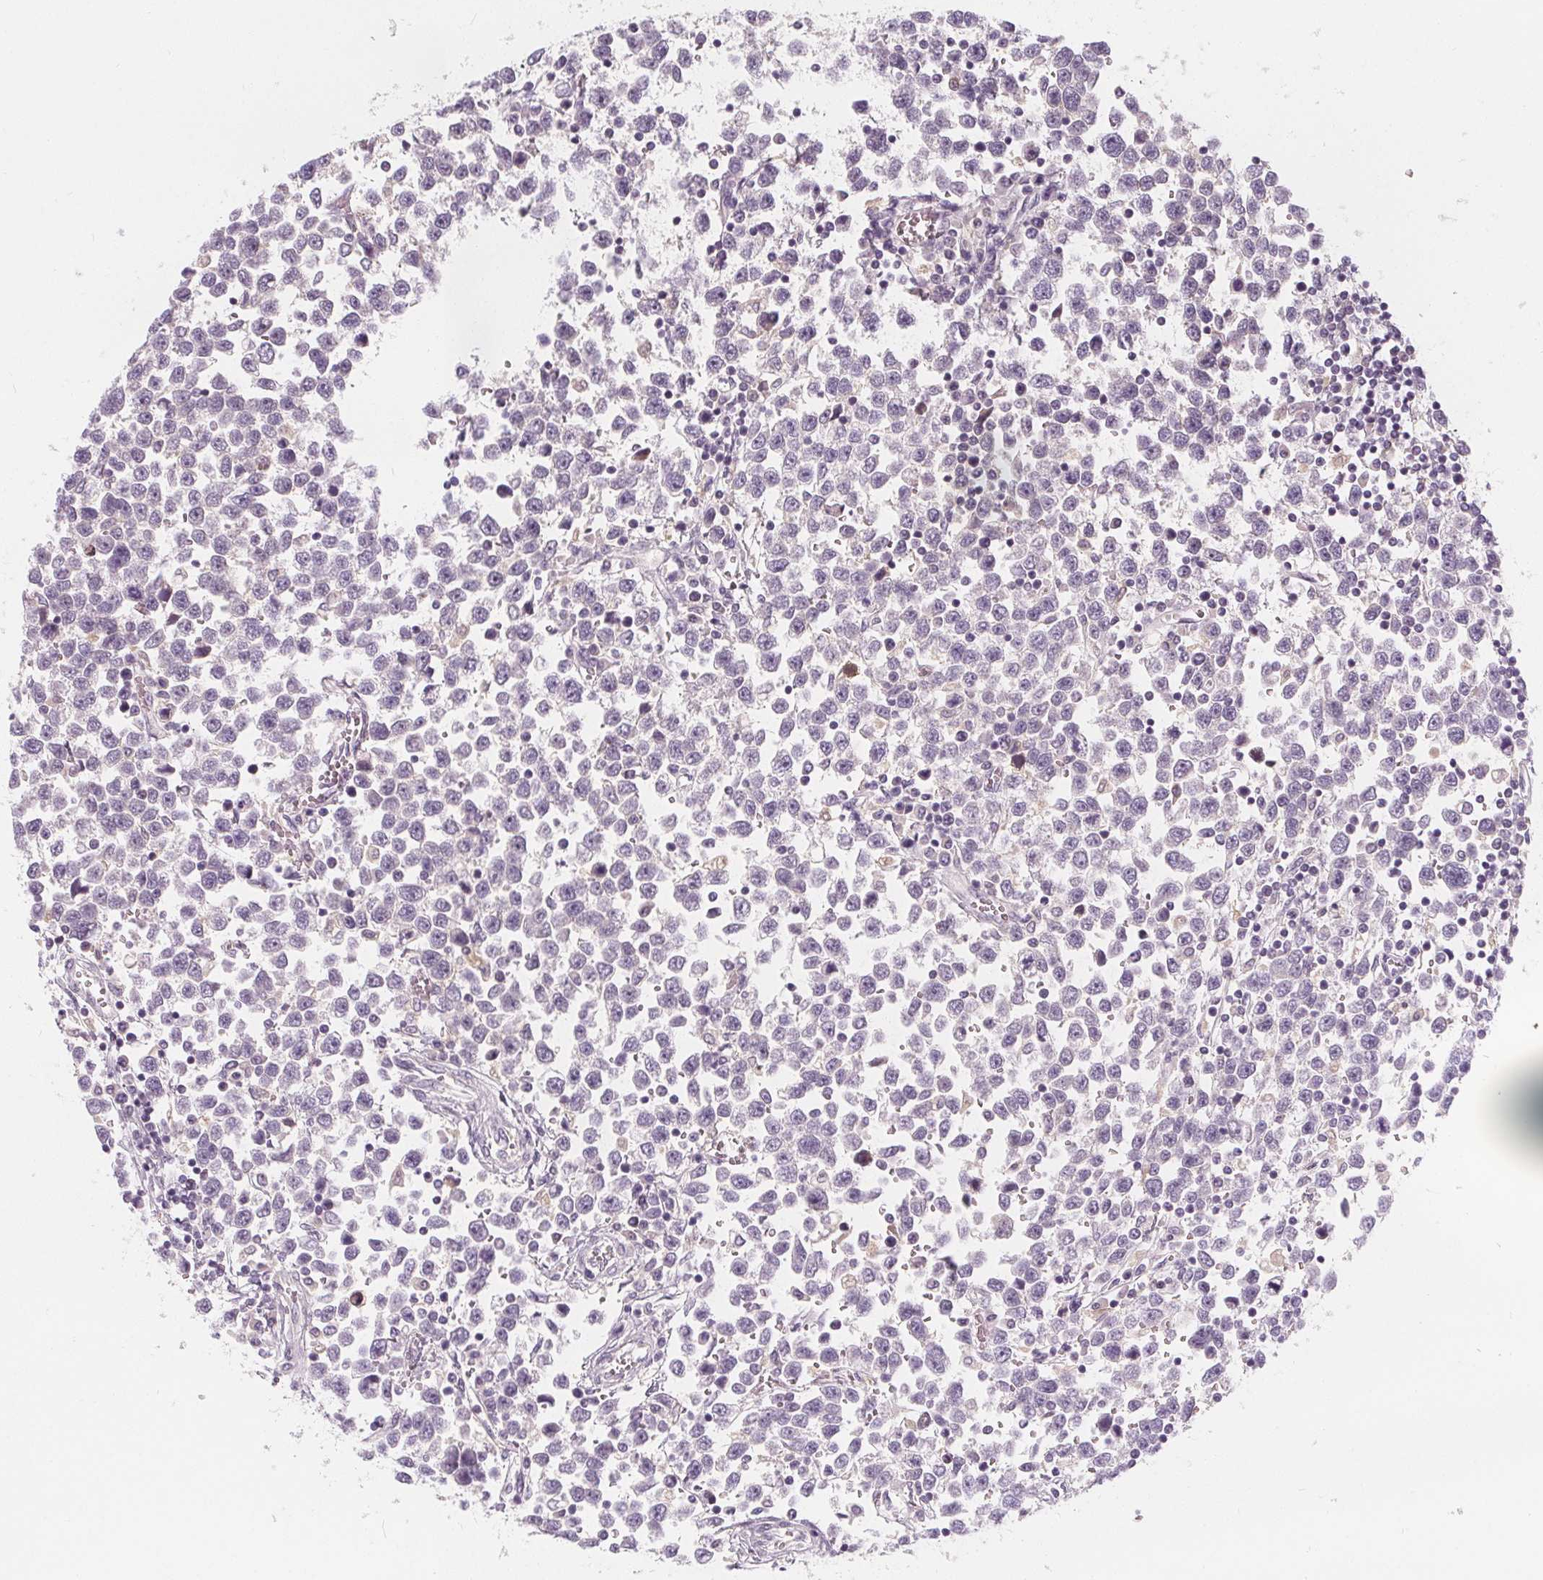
{"staining": {"intensity": "negative", "quantity": "none", "location": "none"}, "tissue": "testis cancer", "cell_type": "Tumor cells", "image_type": "cancer", "snomed": [{"axis": "morphology", "description": "Seminoma, NOS"}, {"axis": "topography", "description": "Testis"}], "caption": "The micrograph exhibits no staining of tumor cells in seminoma (testis).", "gene": "UGP2", "patient": {"sex": "male", "age": 34}}